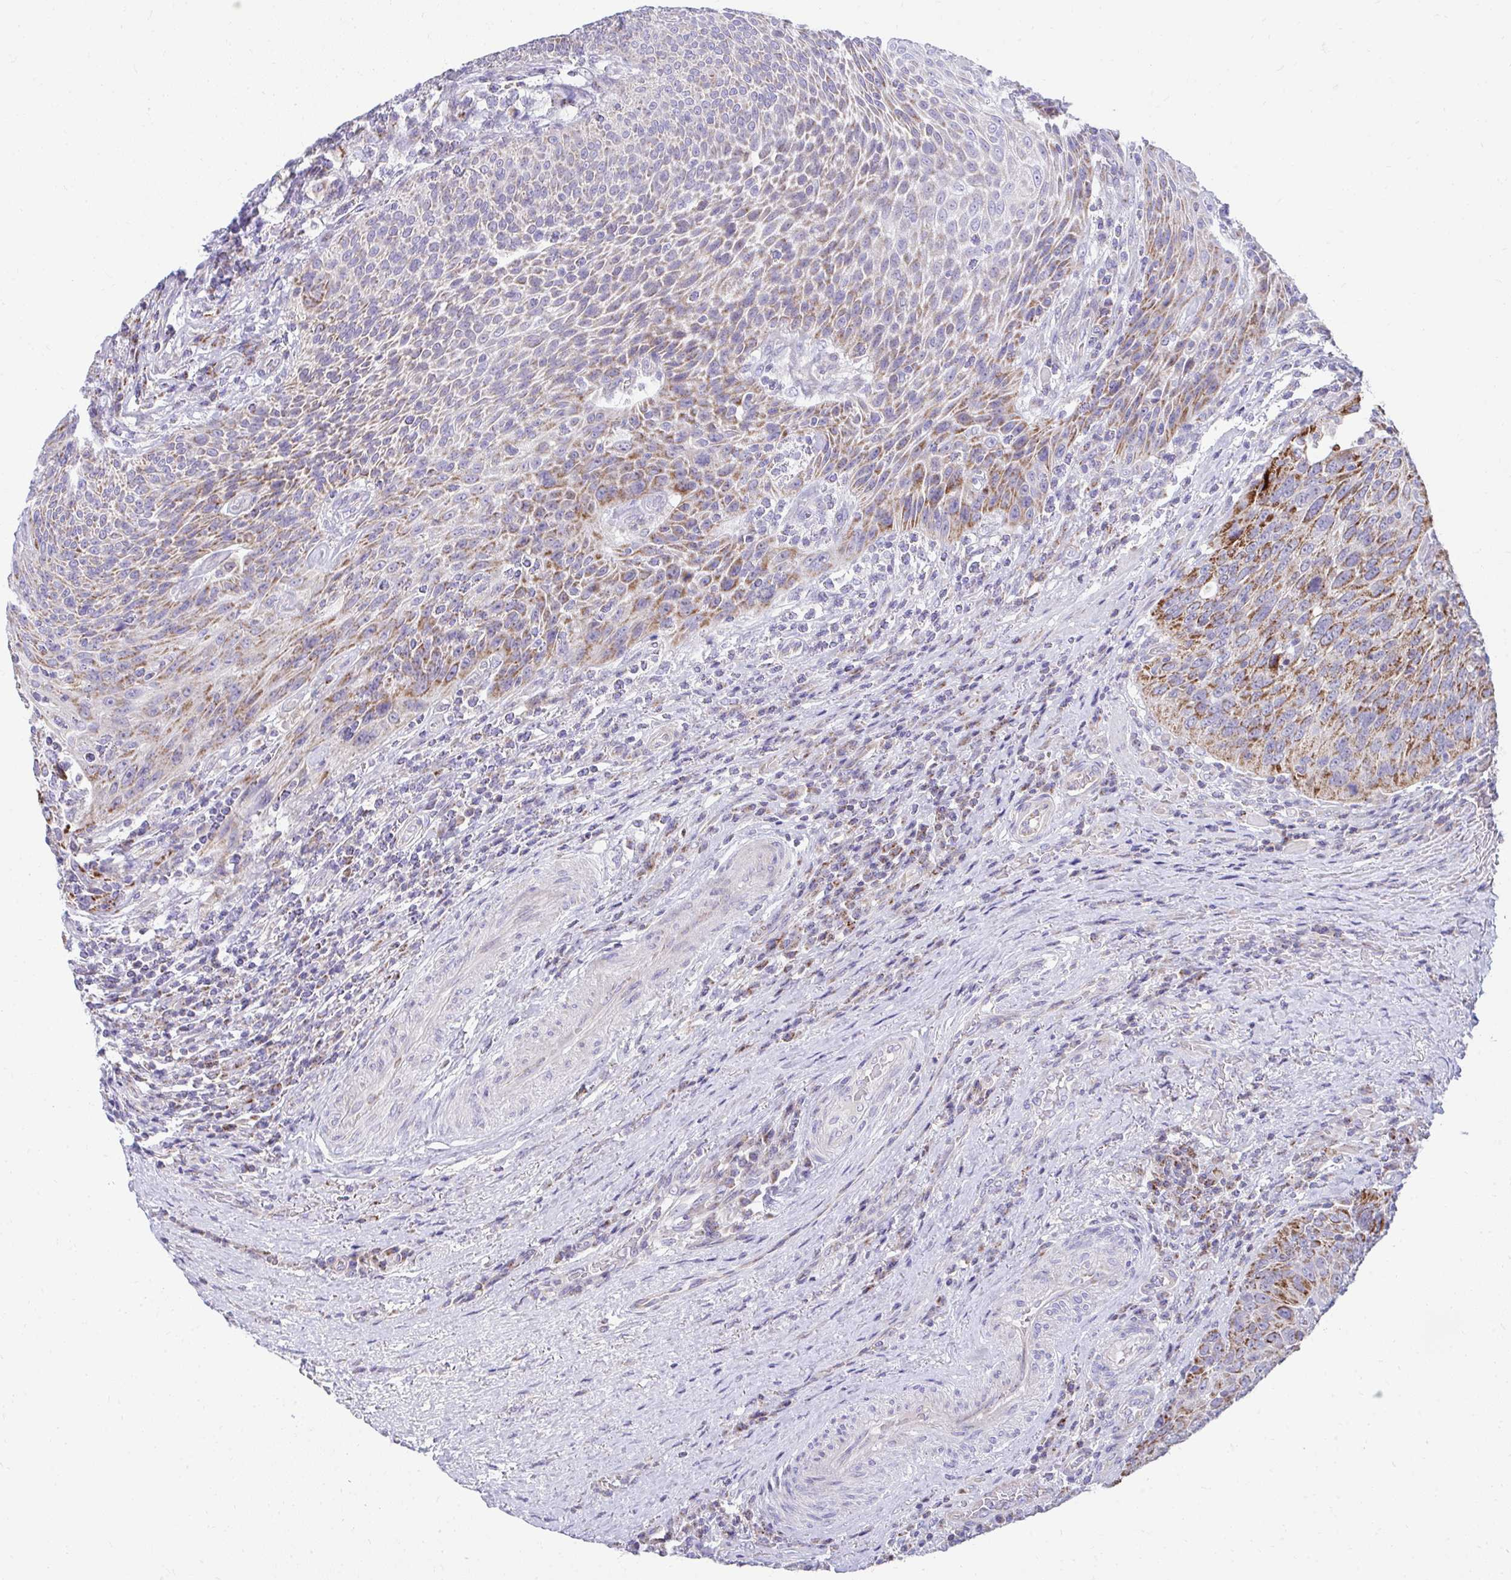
{"staining": {"intensity": "strong", "quantity": "25%-75%", "location": "cytoplasmic/membranous"}, "tissue": "urothelial cancer", "cell_type": "Tumor cells", "image_type": "cancer", "snomed": [{"axis": "morphology", "description": "Urothelial carcinoma, High grade"}, {"axis": "topography", "description": "Urinary bladder"}], "caption": "Human urothelial carcinoma (high-grade) stained with a protein marker displays strong staining in tumor cells.", "gene": "PRRG3", "patient": {"sex": "female", "age": 70}}